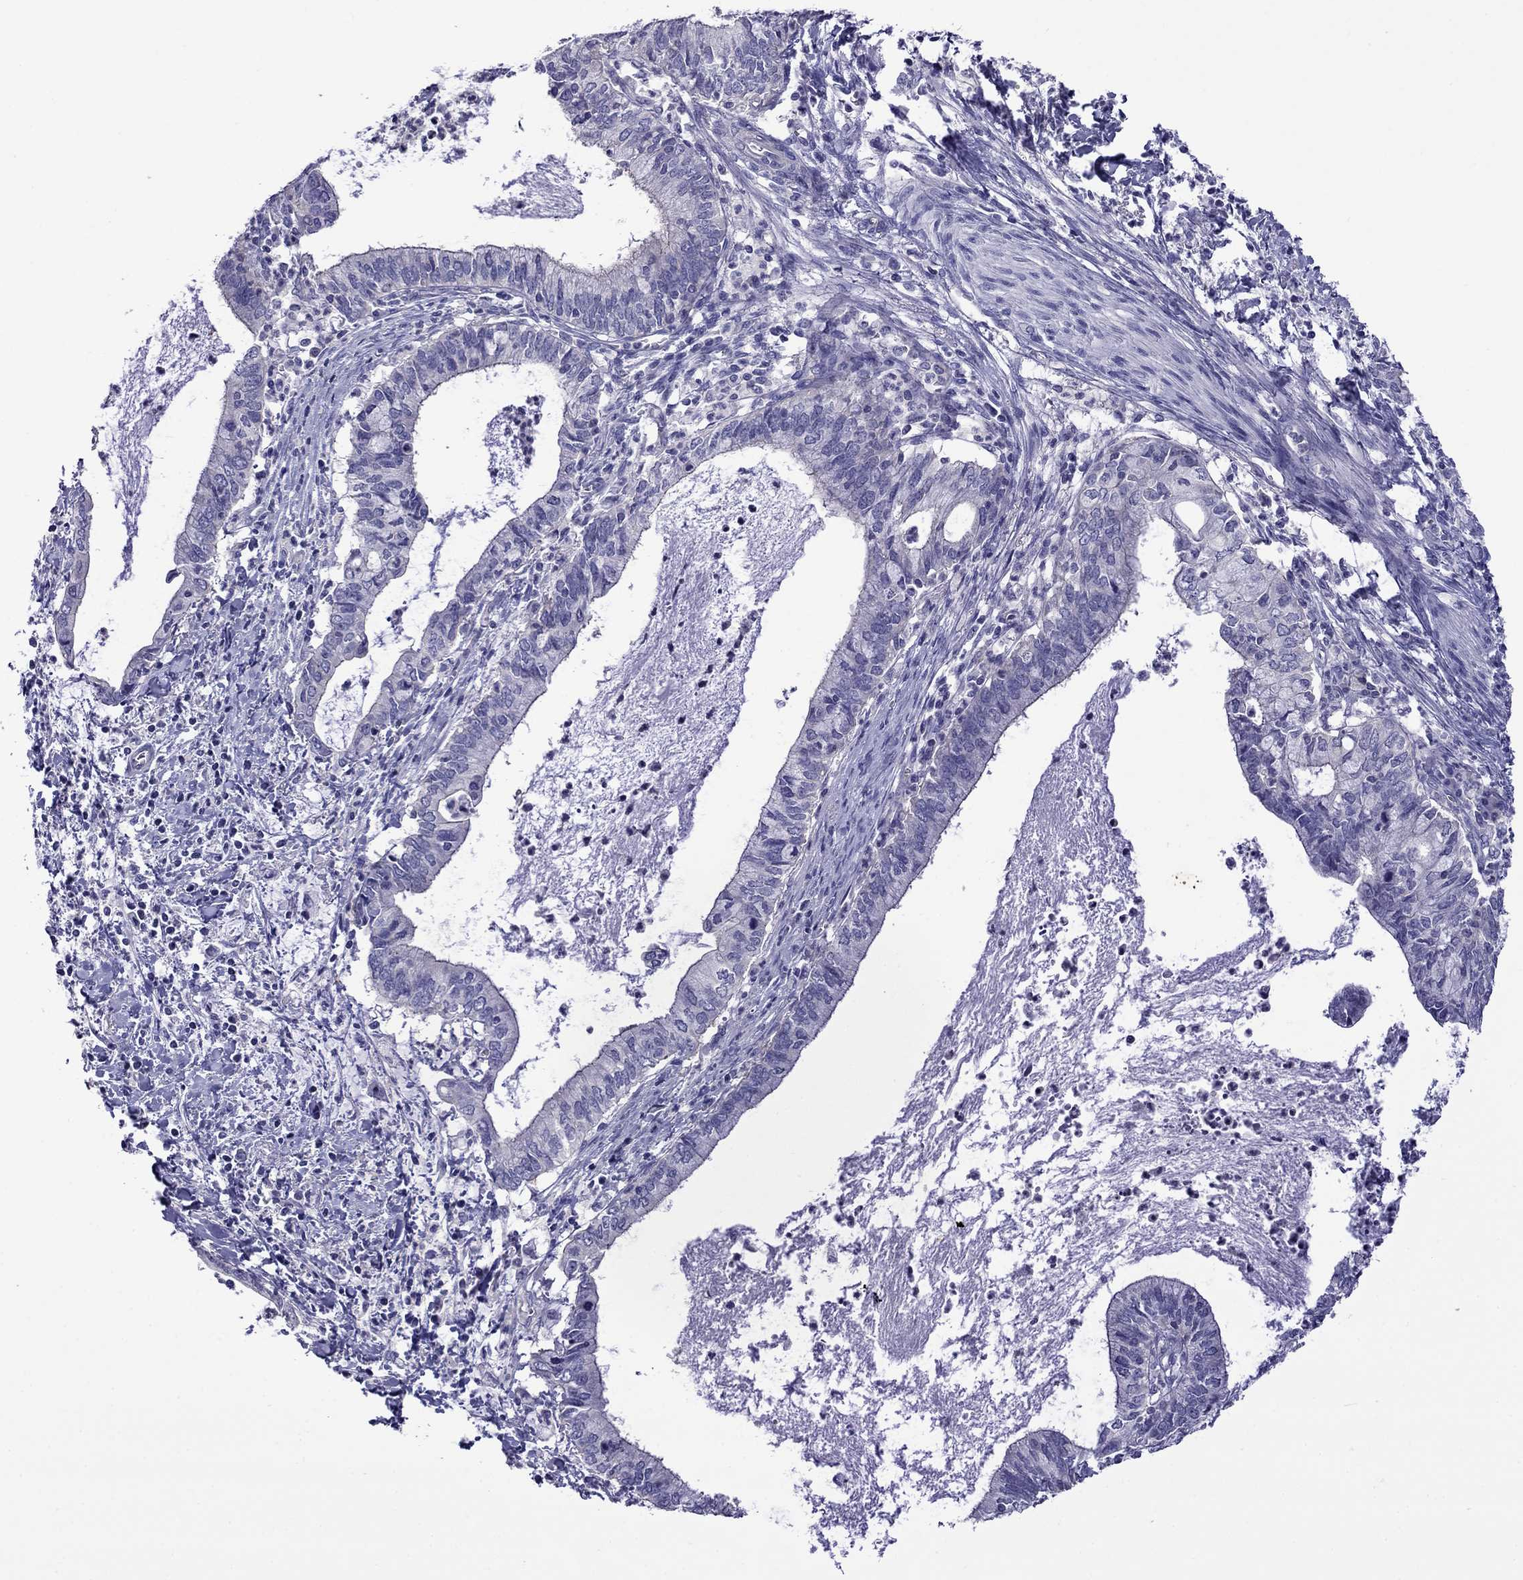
{"staining": {"intensity": "negative", "quantity": "none", "location": "none"}, "tissue": "cervical cancer", "cell_type": "Tumor cells", "image_type": "cancer", "snomed": [{"axis": "morphology", "description": "Adenocarcinoma, NOS"}, {"axis": "topography", "description": "Cervix"}], "caption": "Adenocarcinoma (cervical) was stained to show a protein in brown. There is no significant positivity in tumor cells.", "gene": "STAR", "patient": {"sex": "female", "age": 42}}